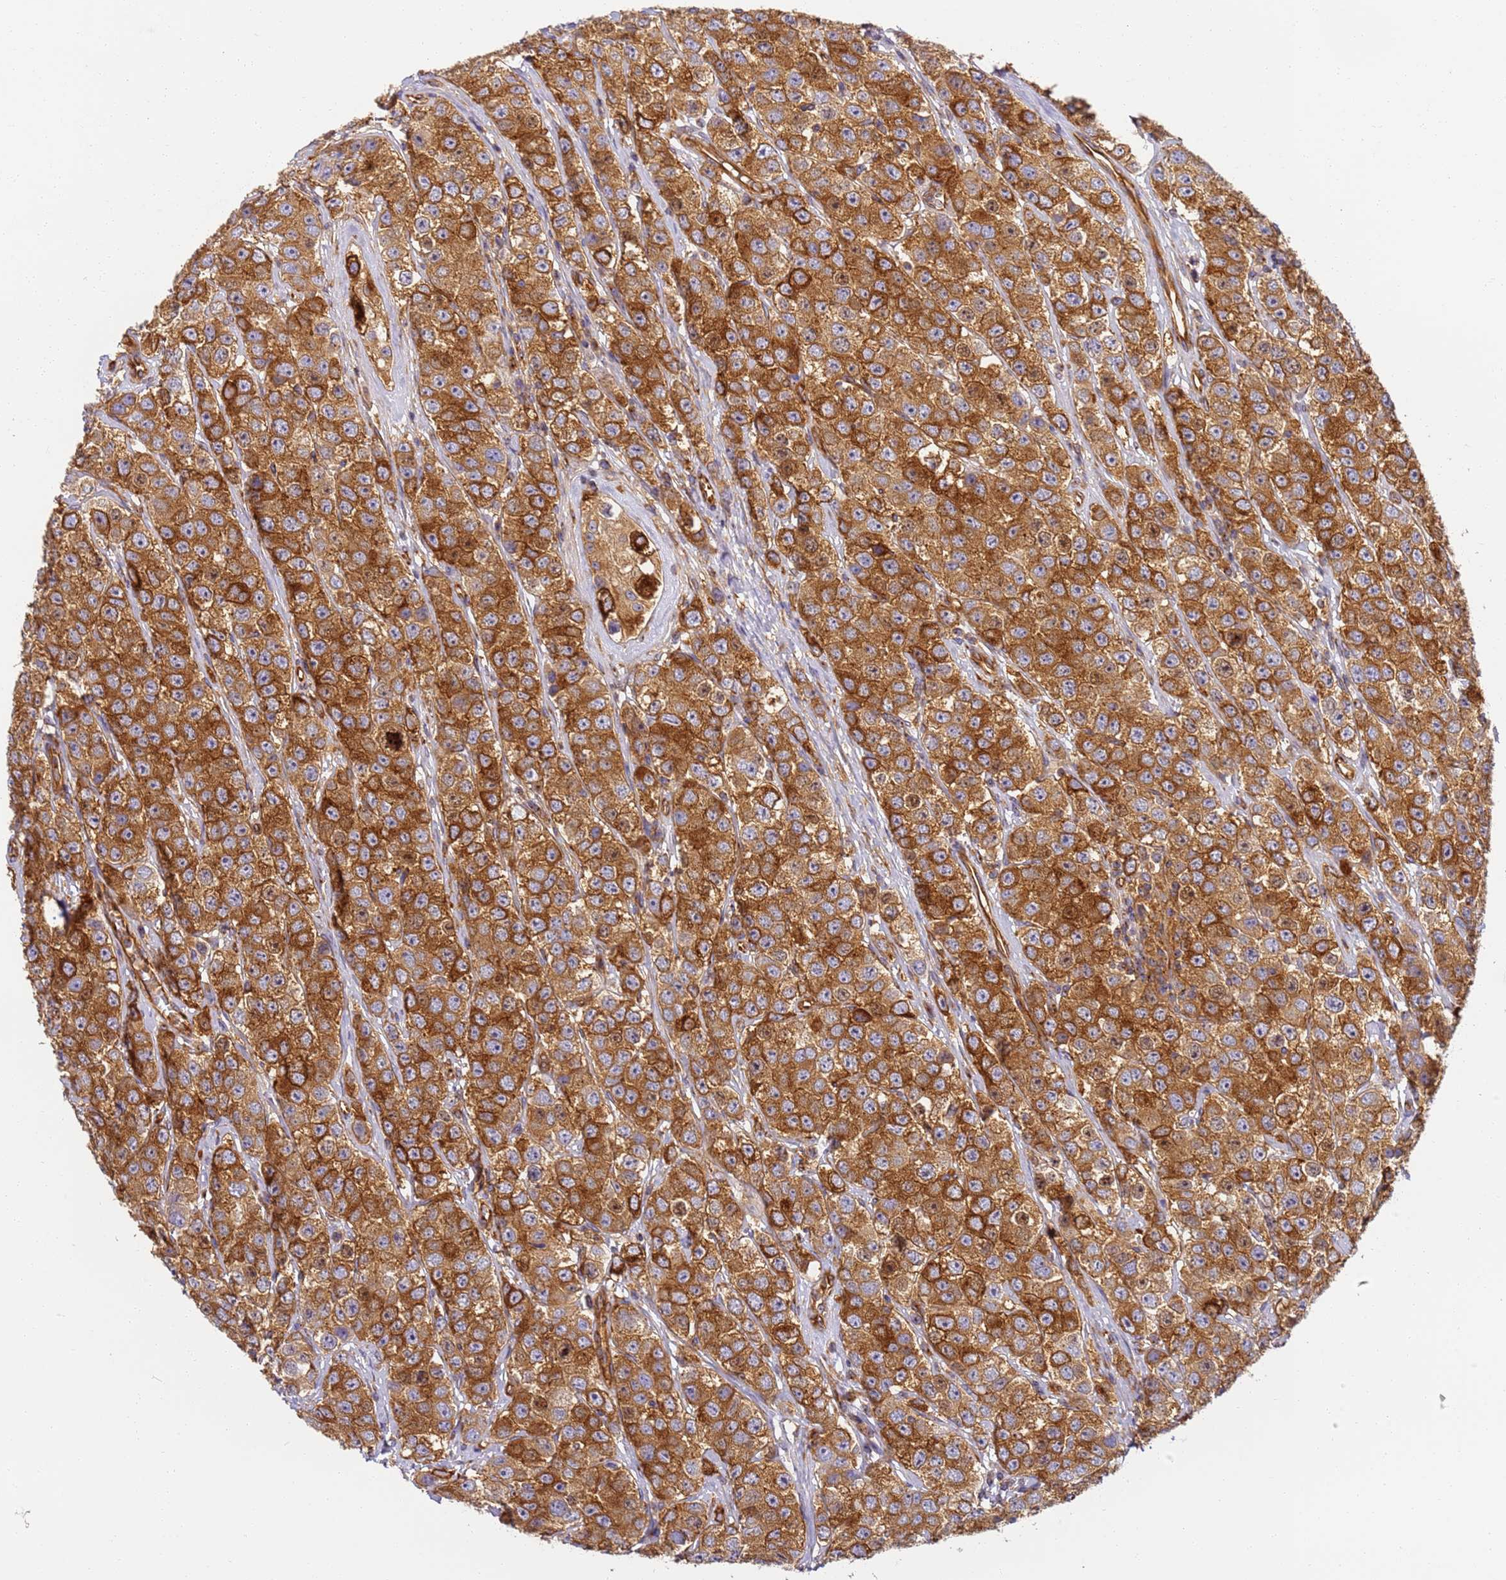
{"staining": {"intensity": "strong", "quantity": ">75%", "location": "cytoplasmic/membranous"}, "tissue": "testis cancer", "cell_type": "Tumor cells", "image_type": "cancer", "snomed": [{"axis": "morphology", "description": "Seminoma, NOS"}, {"axis": "topography", "description": "Testis"}], "caption": "Brown immunohistochemical staining in testis cancer demonstrates strong cytoplasmic/membranous positivity in approximately >75% of tumor cells.", "gene": "DYNC1I2", "patient": {"sex": "male", "age": 28}}